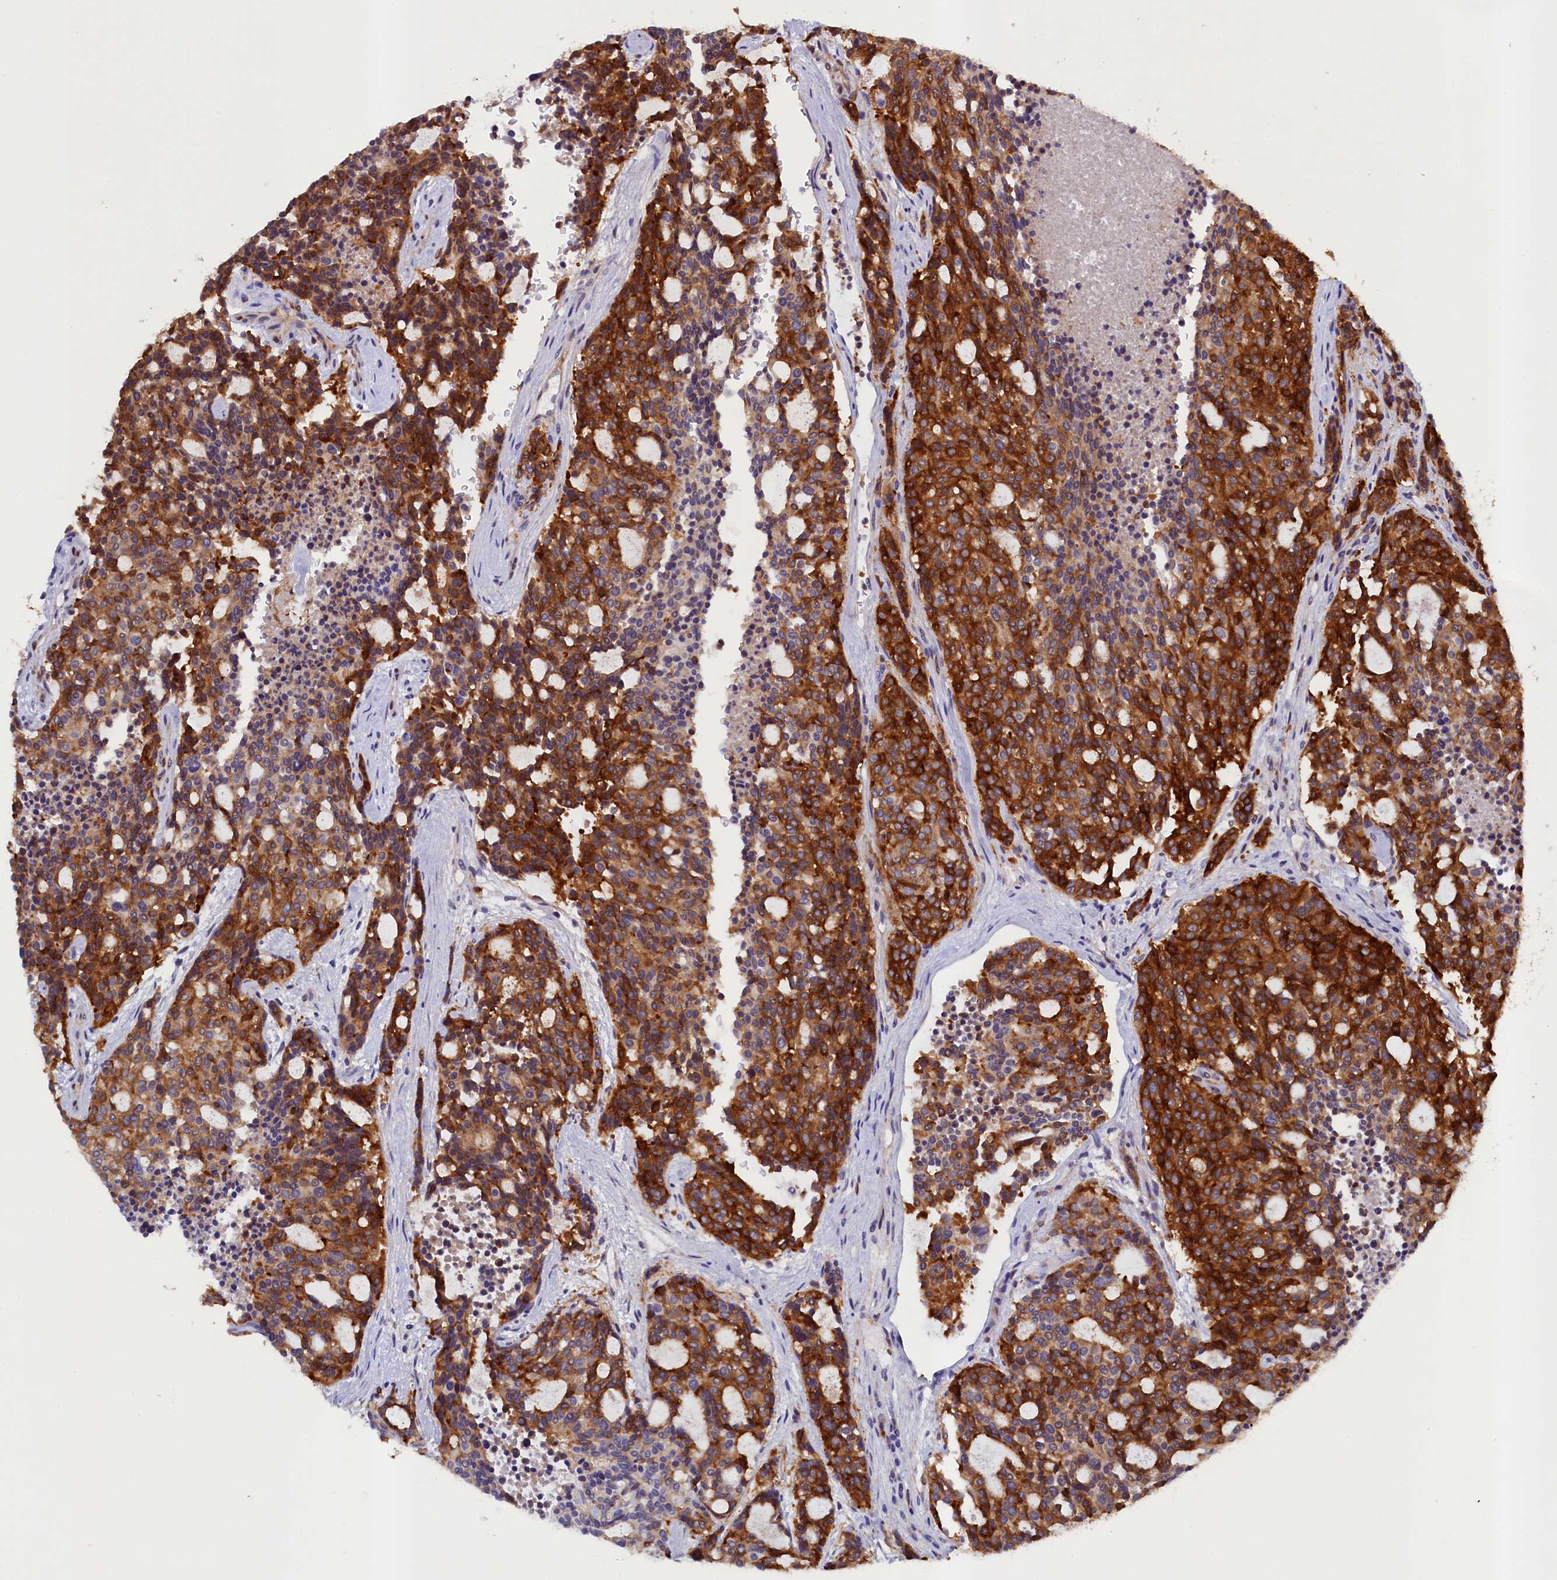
{"staining": {"intensity": "strong", "quantity": ">75%", "location": "cytoplasmic/membranous"}, "tissue": "carcinoid", "cell_type": "Tumor cells", "image_type": "cancer", "snomed": [{"axis": "morphology", "description": "Carcinoid, malignant, NOS"}, {"axis": "topography", "description": "Pancreas"}], "caption": "High-power microscopy captured an IHC photomicrograph of carcinoid, revealing strong cytoplasmic/membranous staining in approximately >75% of tumor cells.", "gene": "PACSIN3", "patient": {"sex": "female", "age": 54}}